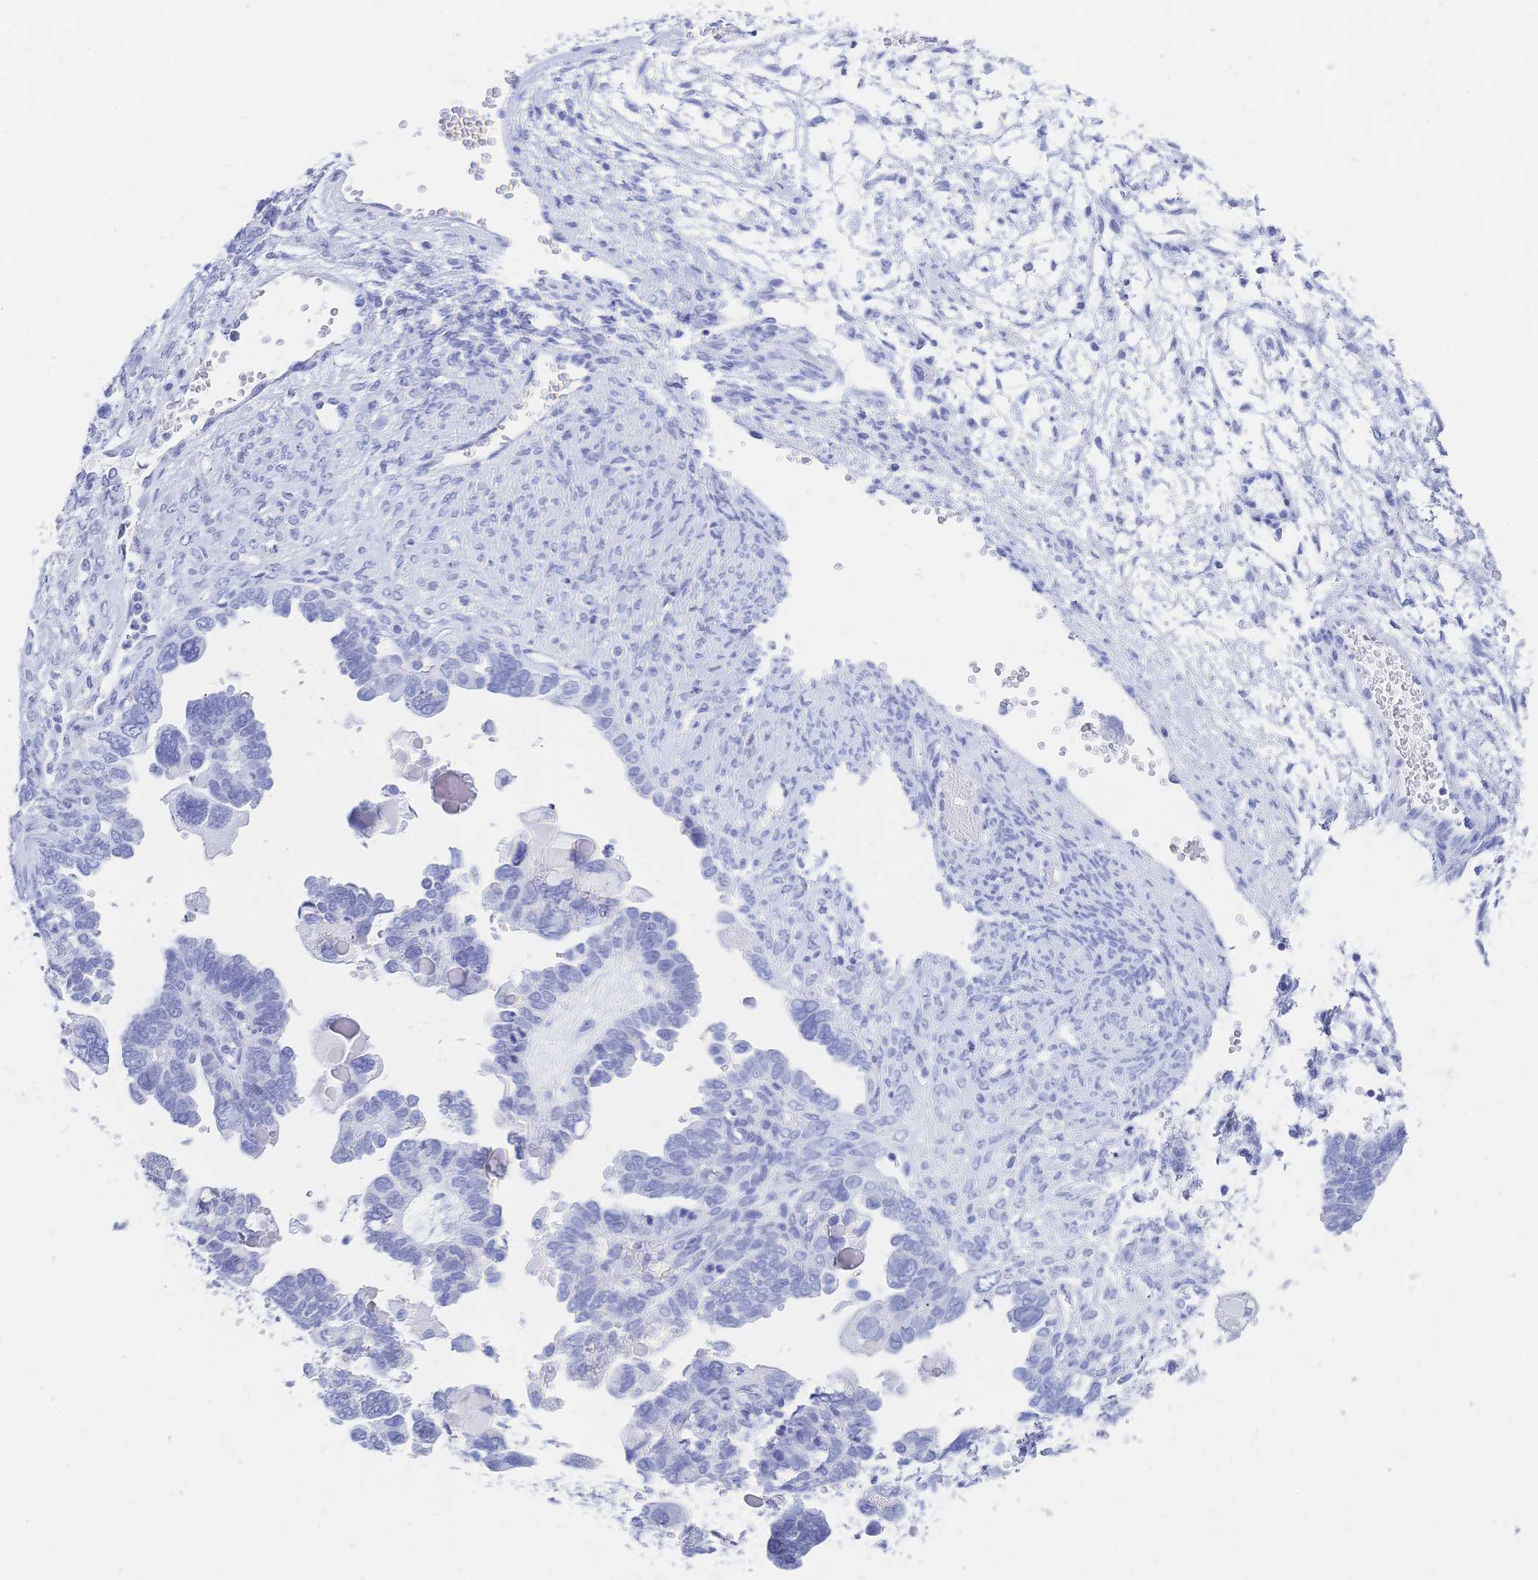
{"staining": {"intensity": "negative", "quantity": "none", "location": "none"}, "tissue": "ovarian cancer", "cell_type": "Tumor cells", "image_type": "cancer", "snomed": [{"axis": "morphology", "description": "Cystadenocarcinoma, serous, NOS"}, {"axis": "topography", "description": "Ovary"}], "caption": "Immunohistochemistry (IHC) histopathology image of neoplastic tissue: human ovarian cancer stained with DAB displays no significant protein positivity in tumor cells.", "gene": "MEP1B", "patient": {"sex": "female", "age": 51}}